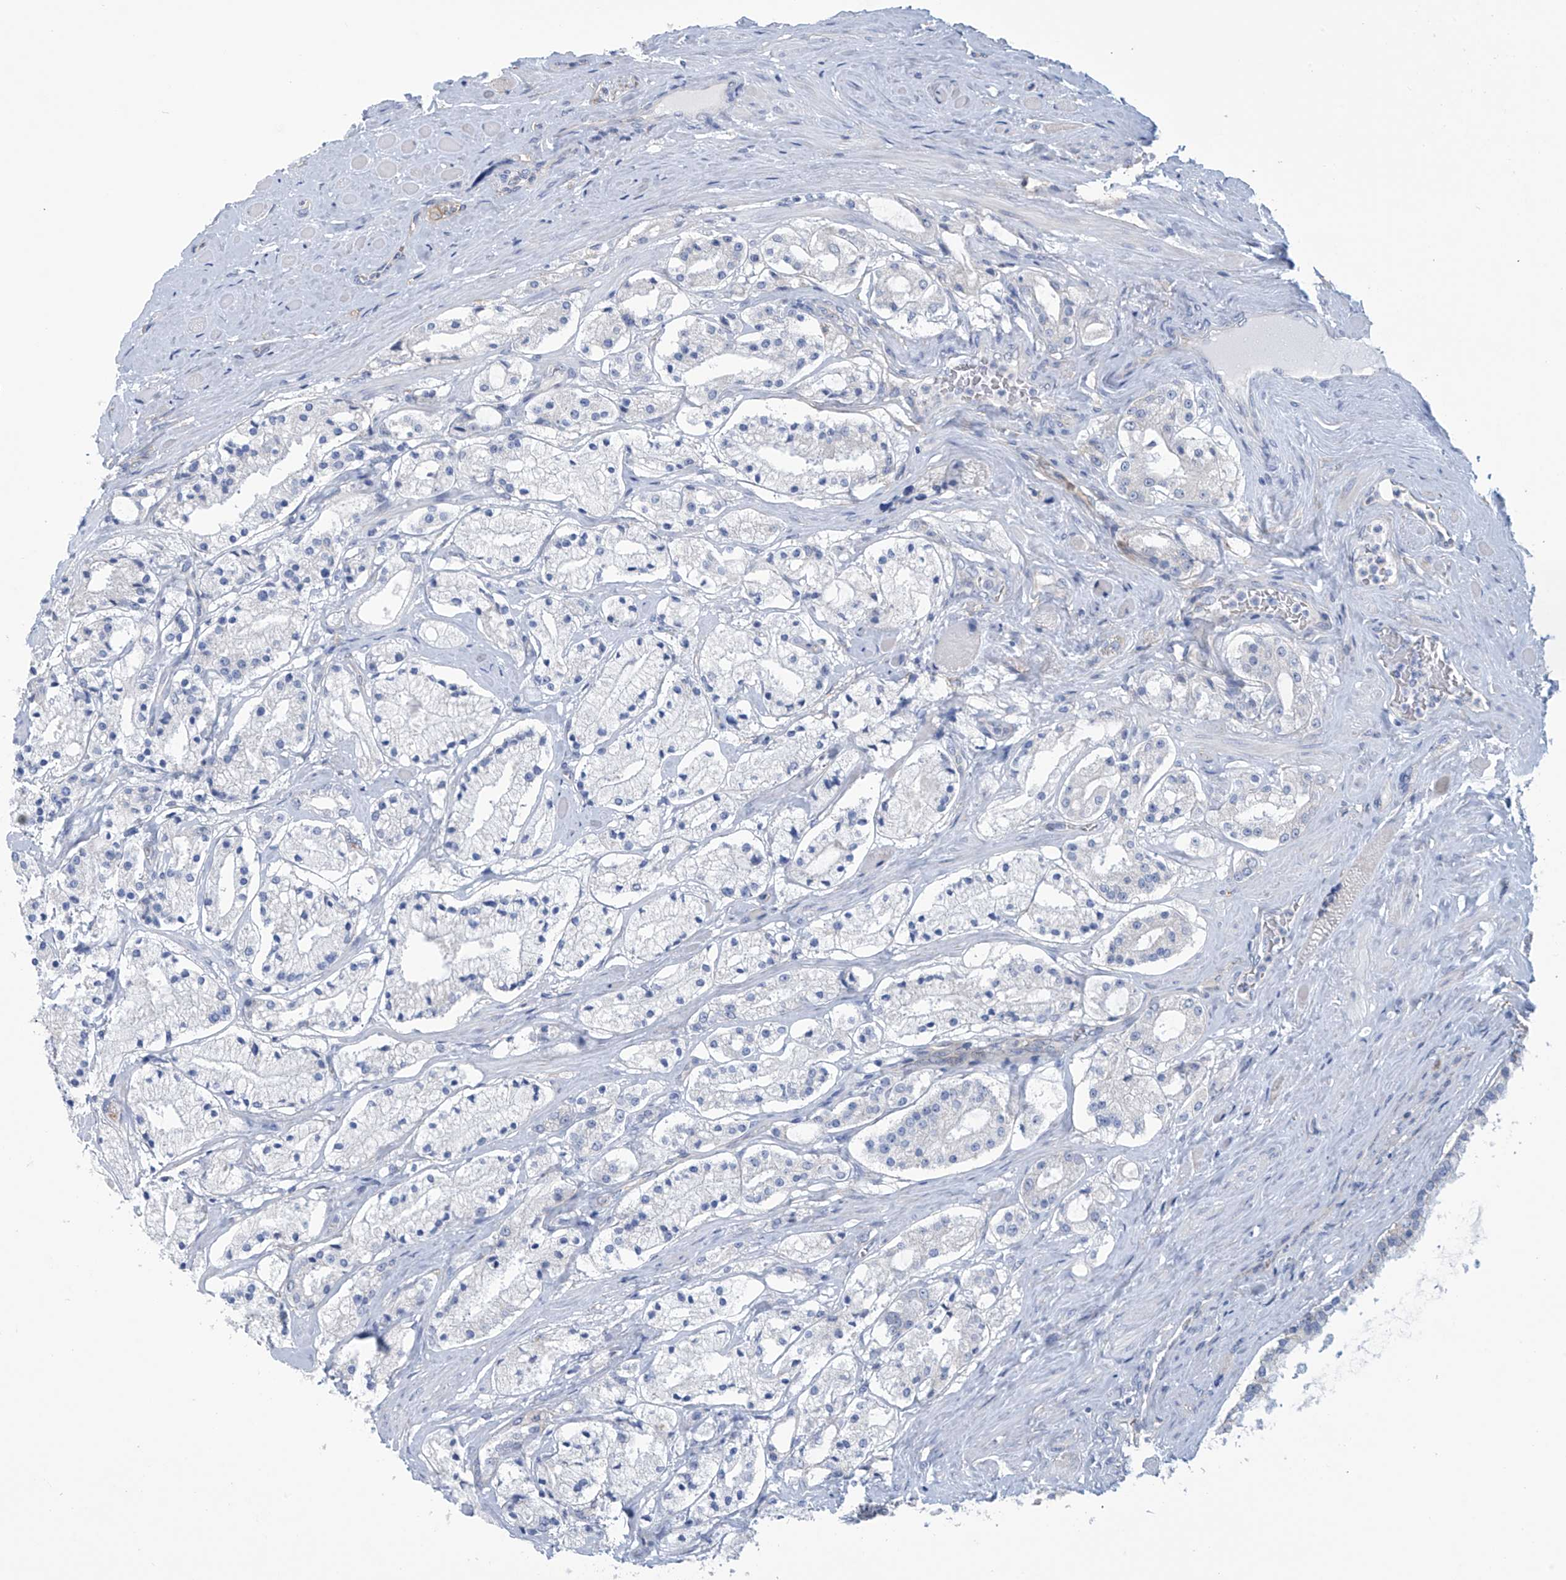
{"staining": {"intensity": "negative", "quantity": "none", "location": "none"}, "tissue": "prostate cancer", "cell_type": "Tumor cells", "image_type": "cancer", "snomed": [{"axis": "morphology", "description": "Adenocarcinoma, High grade"}, {"axis": "topography", "description": "Prostate"}], "caption": "There is no significant expression in tumor cells of high-grade adenocarcinoma (prostate).", "gene": "ABHD13", "patient": {"sex": "male", "age": 64}}